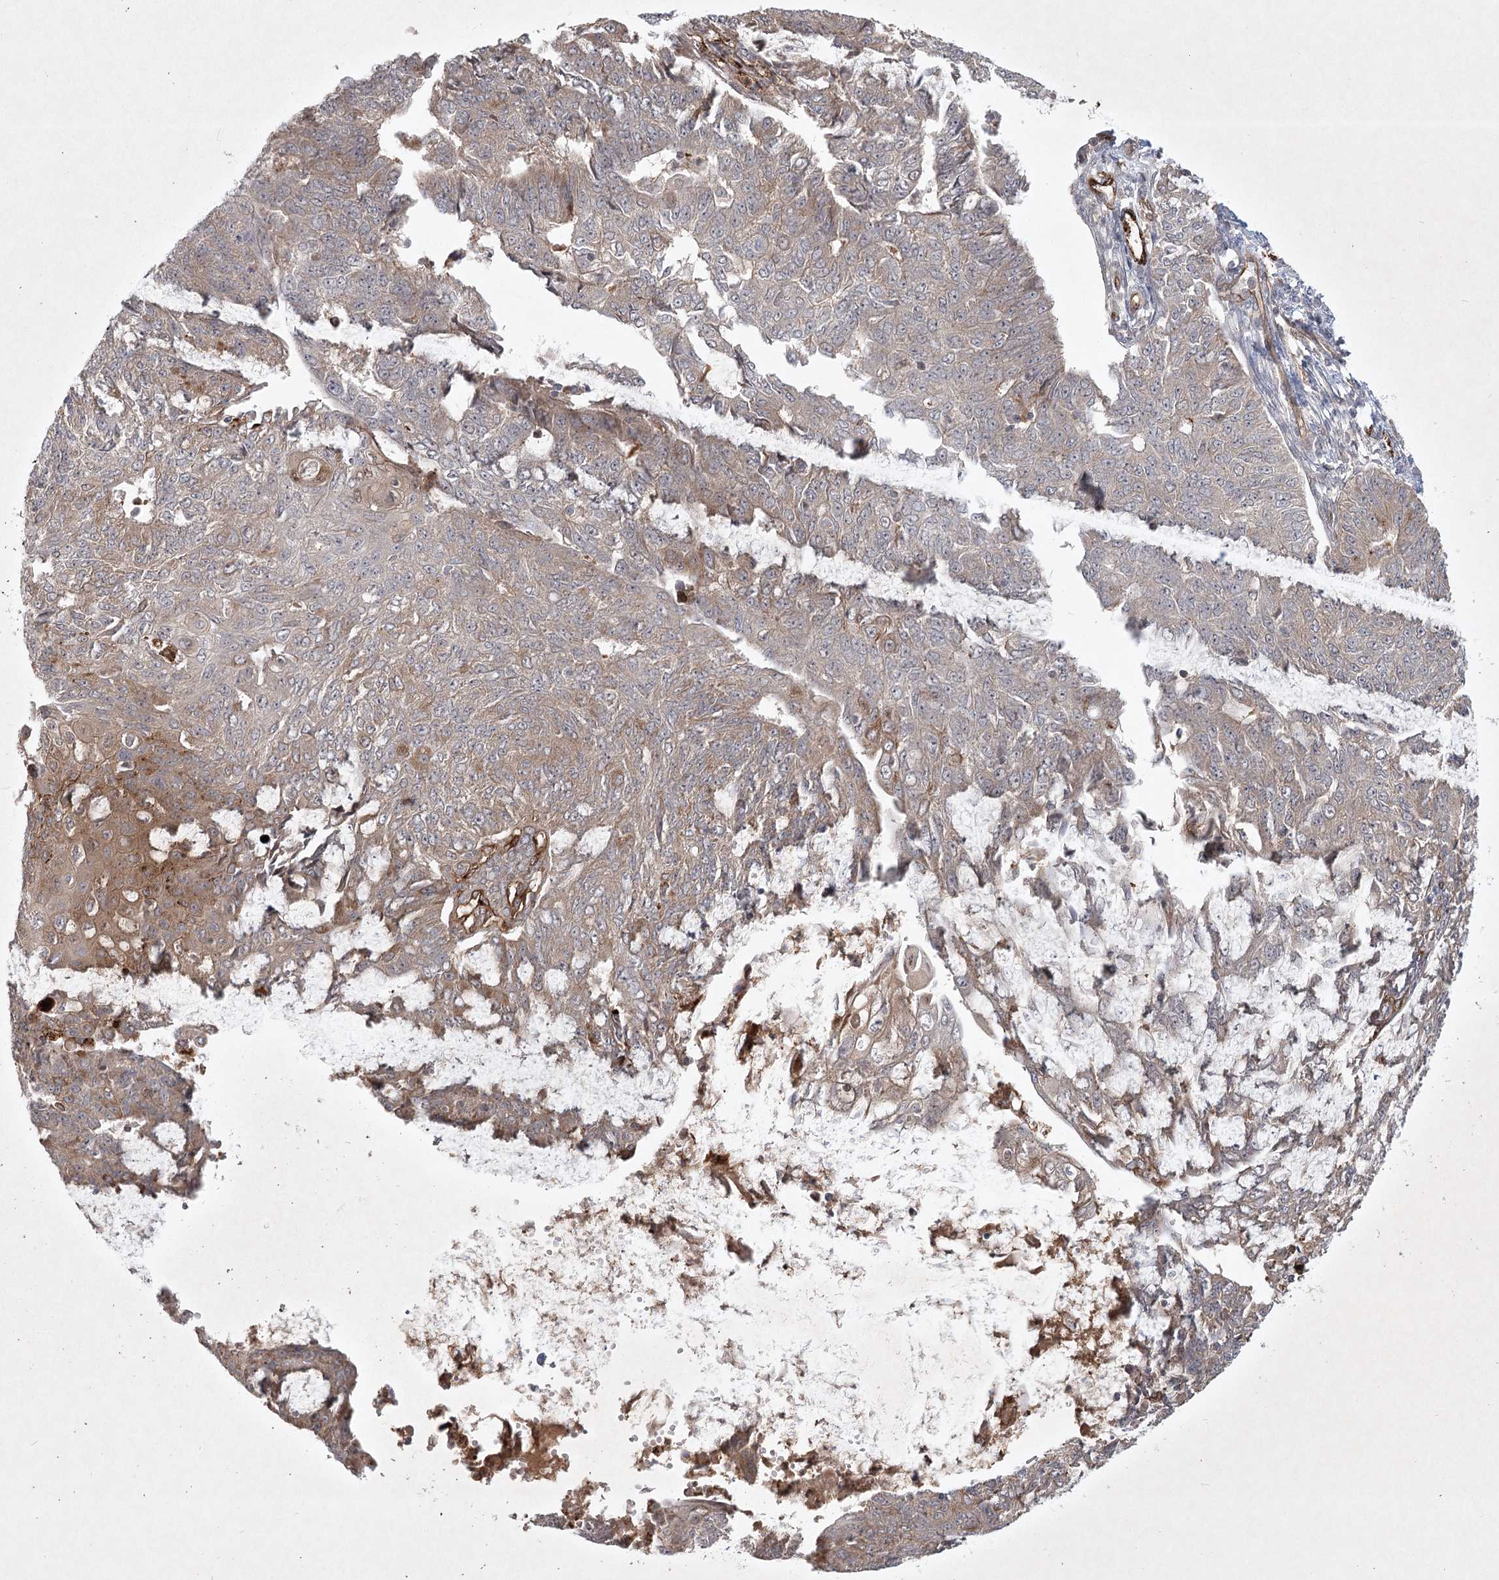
{"staining": {"intensity": "moderate", "quantity": "25%-75%", "location": "cytoplasmic/membranous"}, "tissue": "endometrial cancer", "cell_type": "Tumor cells", "image_type": "cancer", "snomed": [{"axis": "morphology", "description": "Adenocarcinoma, NOS"}, {"axis": "topography", "description": "Endometrium"}], "caption": "Immunohistochemistry (IHC) of human adenocarcinoma (endometrial) exhibits medium levels of moderate cytoplasmic/membranous staining in about 25%-75% of tumor cells.", "gene": "ARHGAP31", "patient": {"sex": "female", "age": 32}}